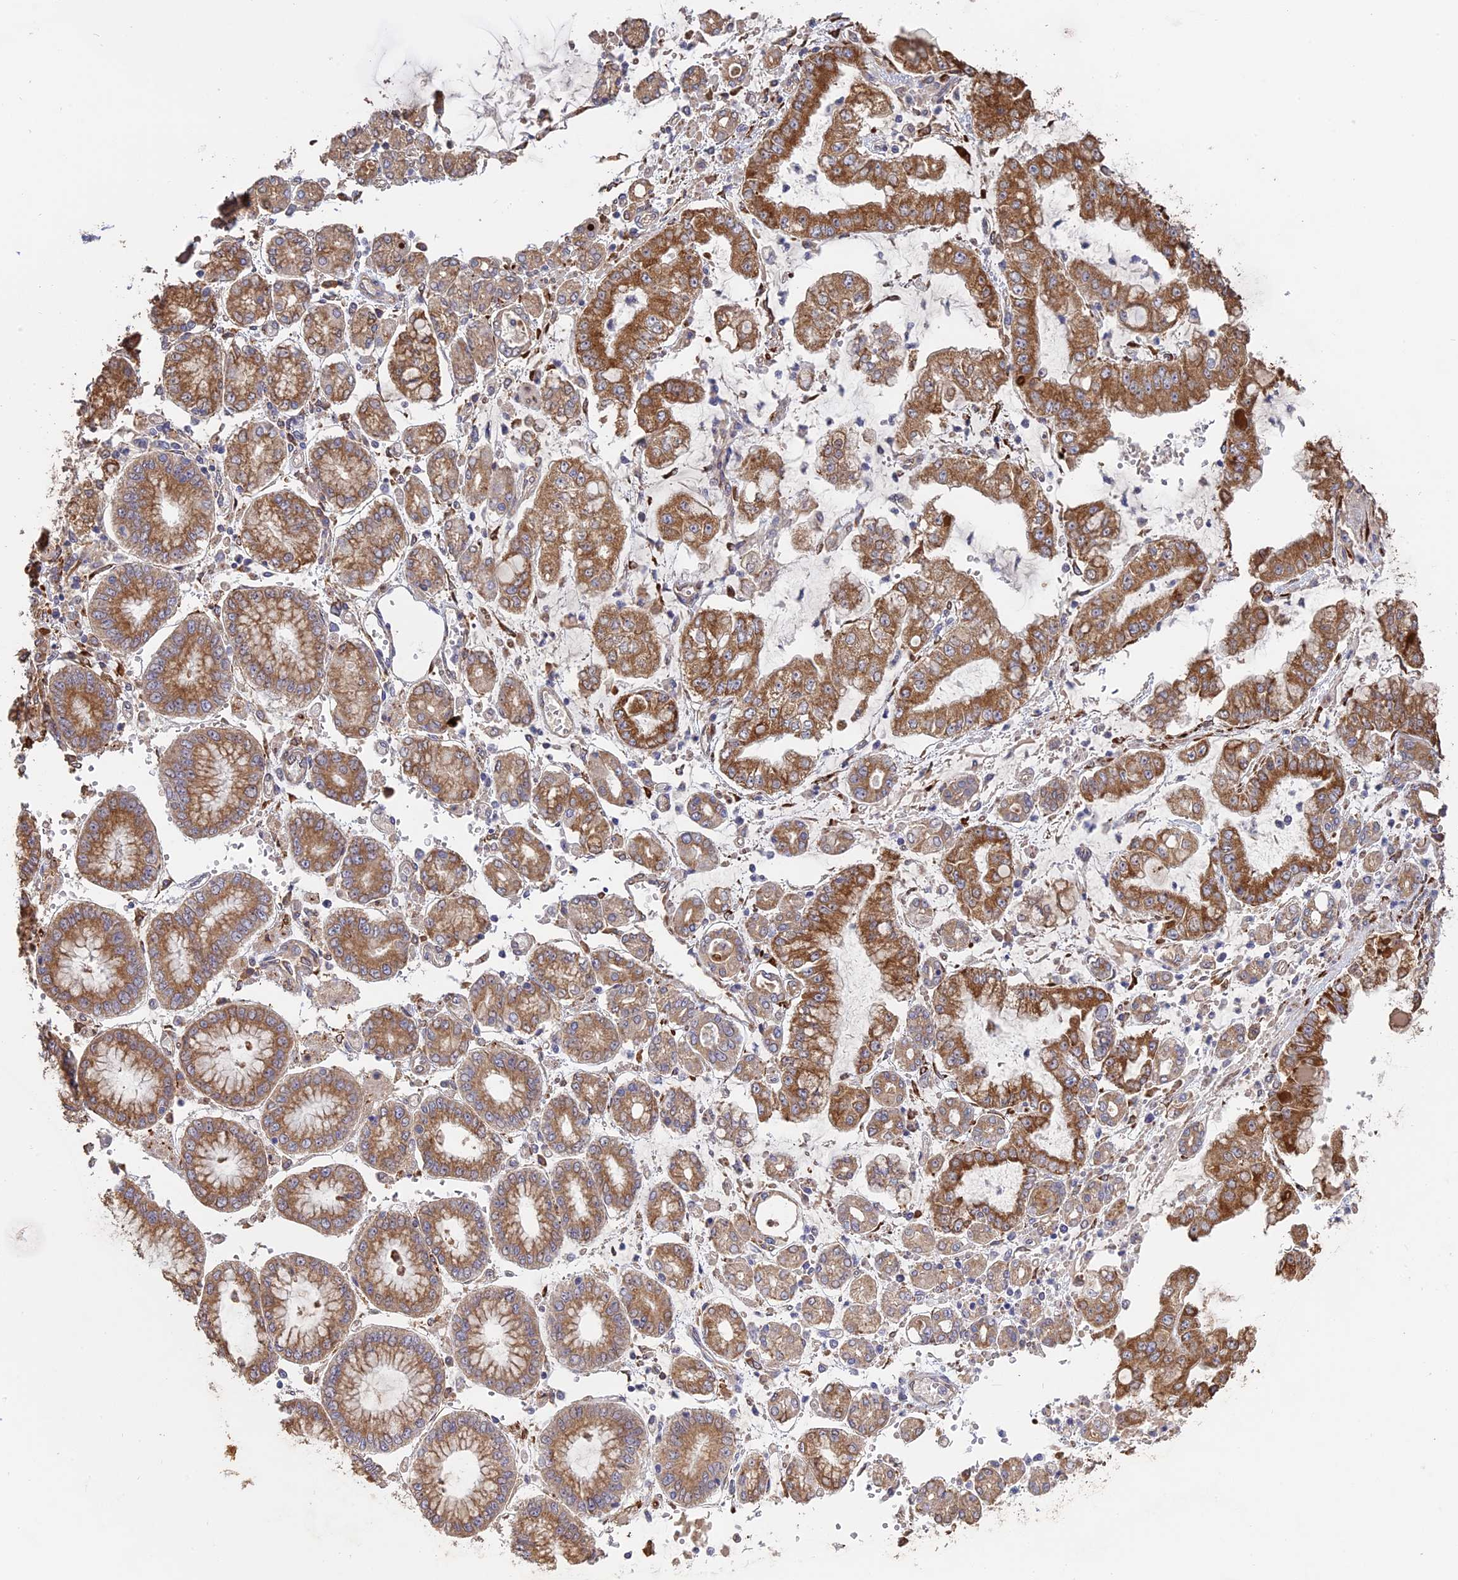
{"staining": {"intensity": "moderate", "quantity": ">75%", "location": "cytoplasmic/membranous"}, "tissue": "stomach cancer", "cell_type": "Tumor cells", "image_type": "cancer", "snomed": [{"axis": "morphology", "description": "Adenocarcinoma, NOS"}, {"axis": "topography", "description": "Stomach"}], "caption": "Protein staining demonstrates moderate cytoplasmic/membranous positivity in approximately >75% of tumor cells in adenocarcinoma (stomach).", "gene": "PPIC", "patient": {"sex": "male", "age": 76}}